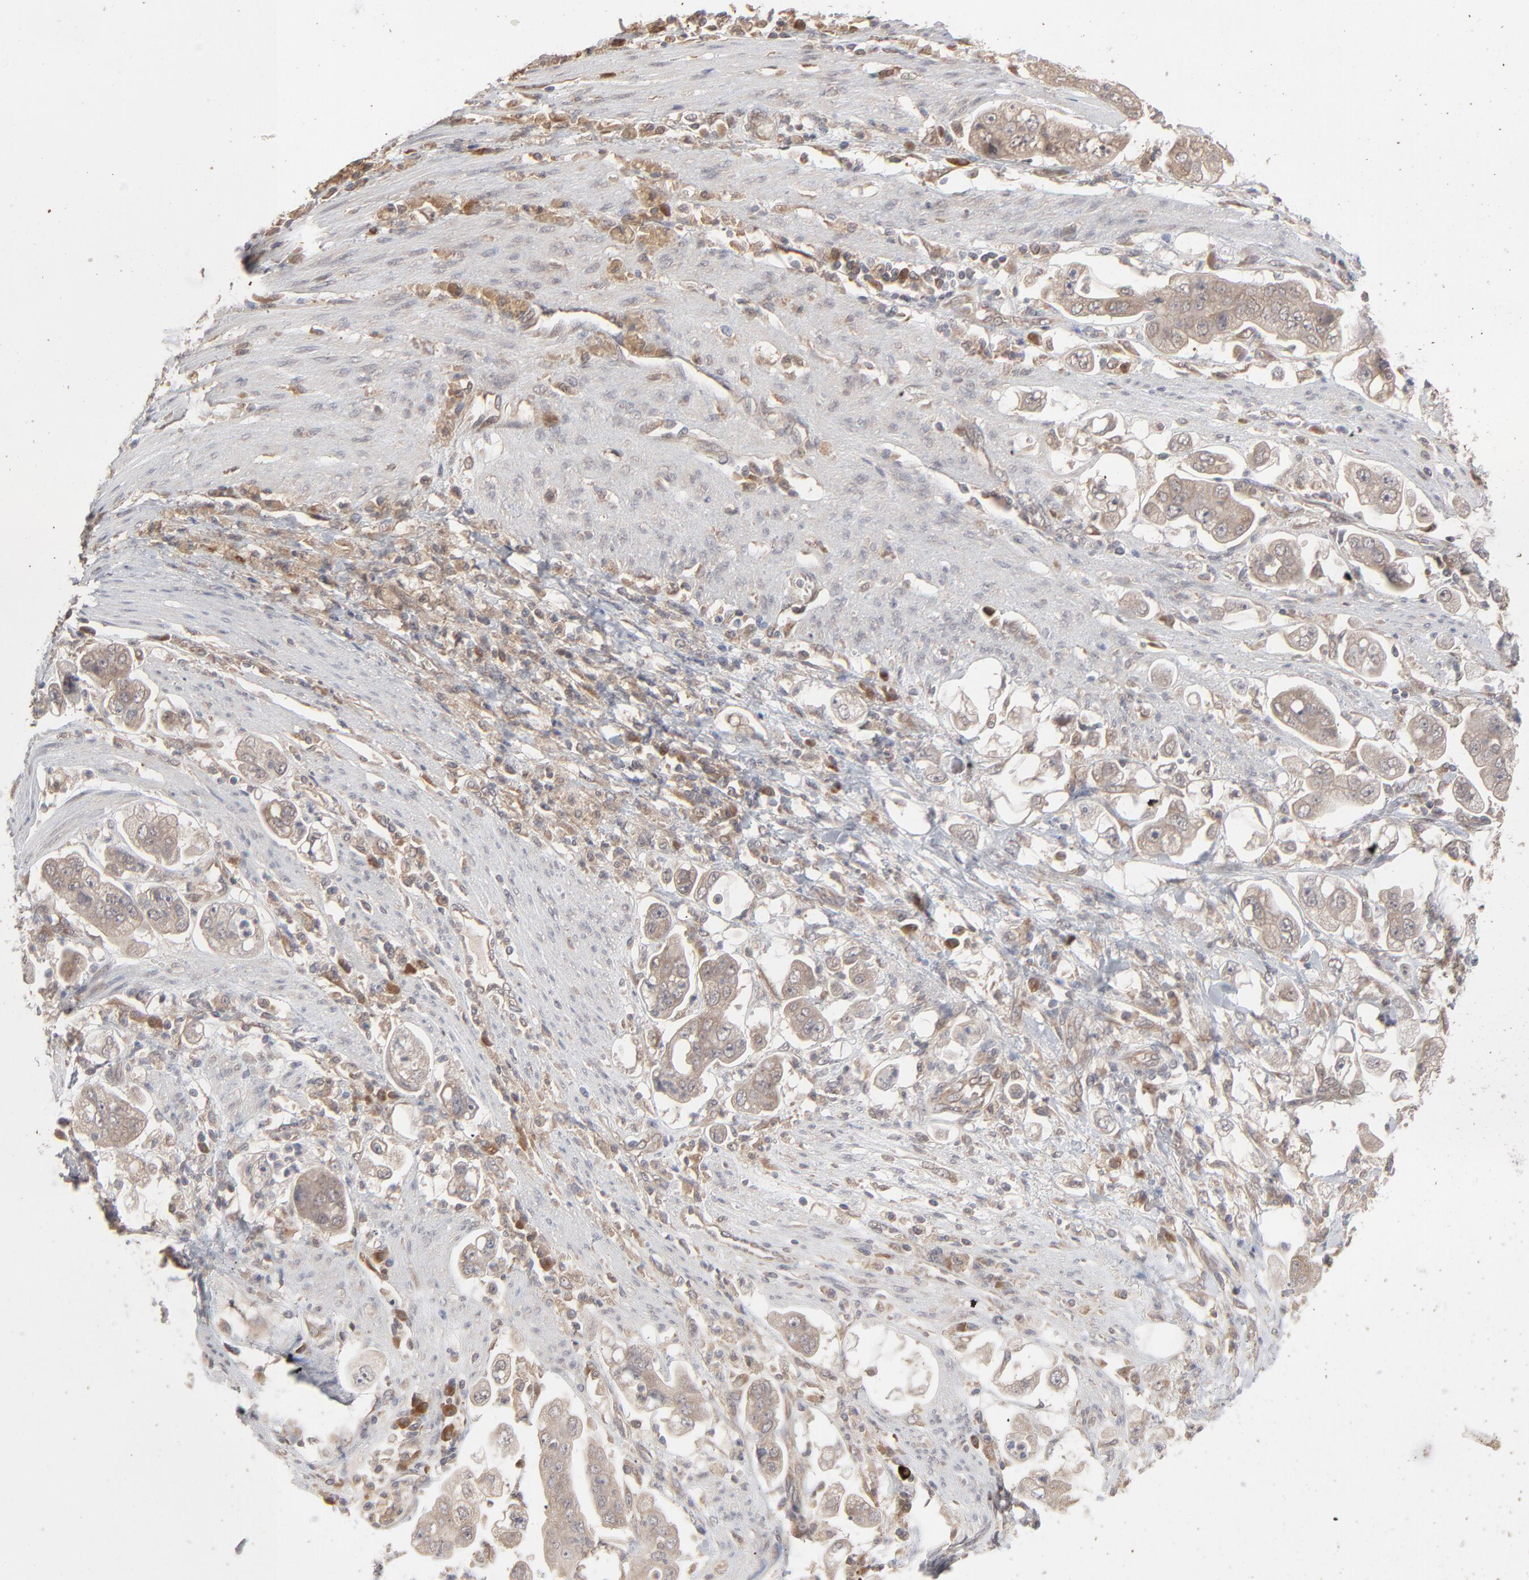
{"staining": {"intensity": "weak", "quantity": ">75%", "location": "cytoplasmic/membranous"}, "tissue": "stomach cancer", "cell_type": "Tumor cells", "image_type": "cancer", "snomed": [{"axis": "morphology", "description": "Adenocarcinoma, NOS"}, {"axis": "topography", "description": "Stomach"}], "caption": "This is a histology image of IHC staining of stomach cancer, which shows weak staining in the cytoplasmic/membranous of tumor cells.", "gene": "SCFD1", "patient": {"sex": "male", "age": 62}}